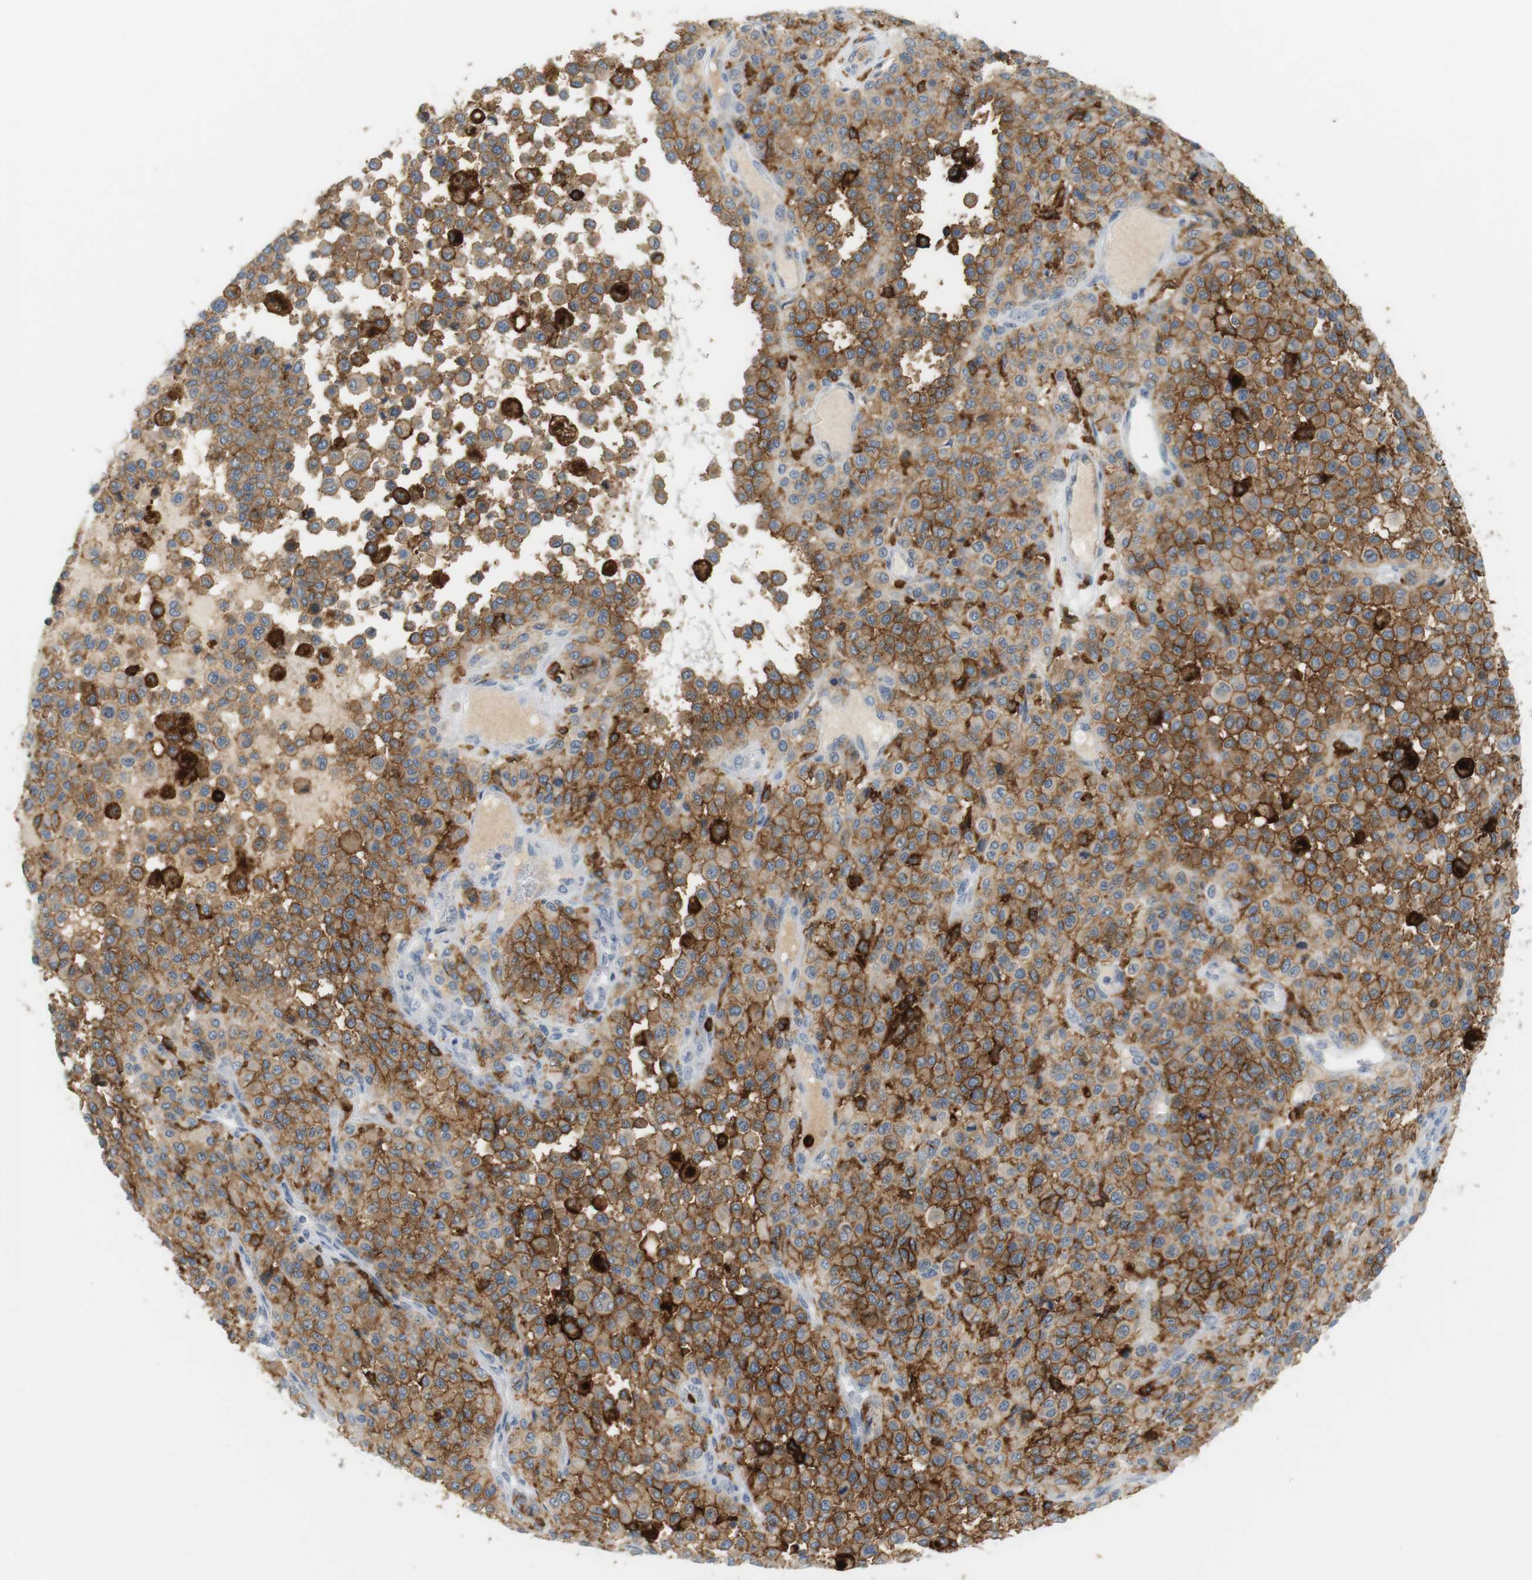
{"staining": {"intensity": "moderate", "quantity": ">75%", "location": "cytoplasmic/membranous"}, "tissue": "melanoma", "cell_type": "Tumor cells", "image_type": "cancer", "snomed": [{"axis": "morphology", "description": "Malignant melanoma, Metastatic site"}, {"axis": "topography", "description": "Pancreas"}], "caption": "High-magnification brightfield microscopy of malignant melanoma (metastatic site) stained with DAB (brown) and counterstained with hematoxylin (blue). tumor cells exhibit moderate cytoplasmic/membranous expression is seen in approximately>75% of cells. (Brightfield microscopy of DAB IHC at high magnification).", "gene": "SIRPA", "patient": {"sex": "female", "age": 30}}